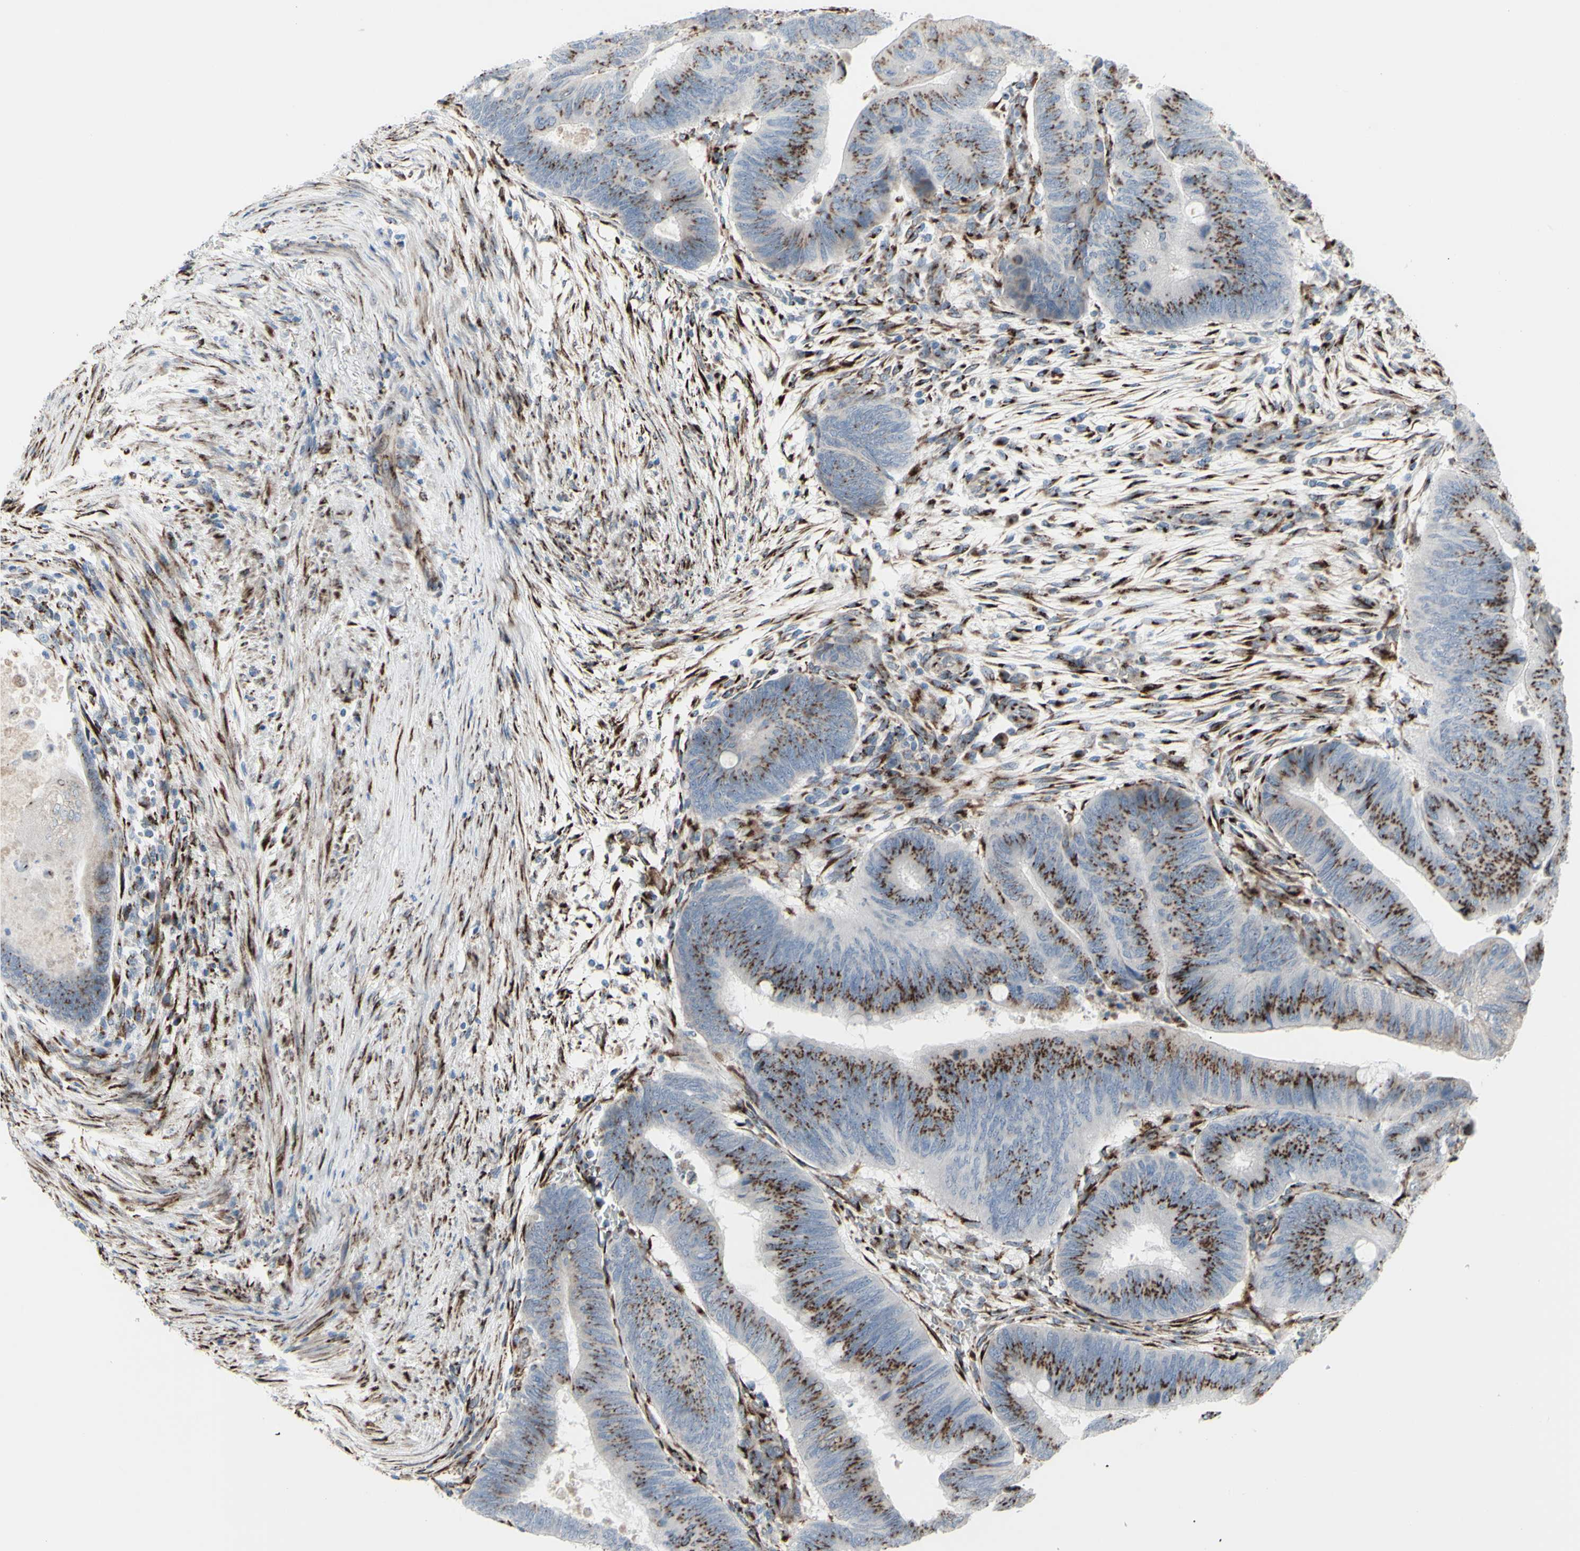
{"staining": {"intensity": "strong", "quantity": "25%-75%", "location": "cytoplasmic/membranous"}, "tissue": "colorectal cancer", "cell_type": "Tumor cells", "image_type": "cancer", "snomed": [{"axis": "morphology", "description": "Normal tissue, NOS"}, {"axis": "morphology", "description": "Adenocarcinoma, NOS"}, {"axis": "topography", "description": "Rectum"}, {"axis": "topography", "description": "Peripheral nerve tissue"}], "caption": "IHC image of human colorectal adenocarcinoma stained for a protein (brown), which shows high levels of strong cytoplasmic/membranous staining in about 25%-75% of tumor cells.", "gene": "GLG1", "patient": {"sex": "male", "age": 92}}